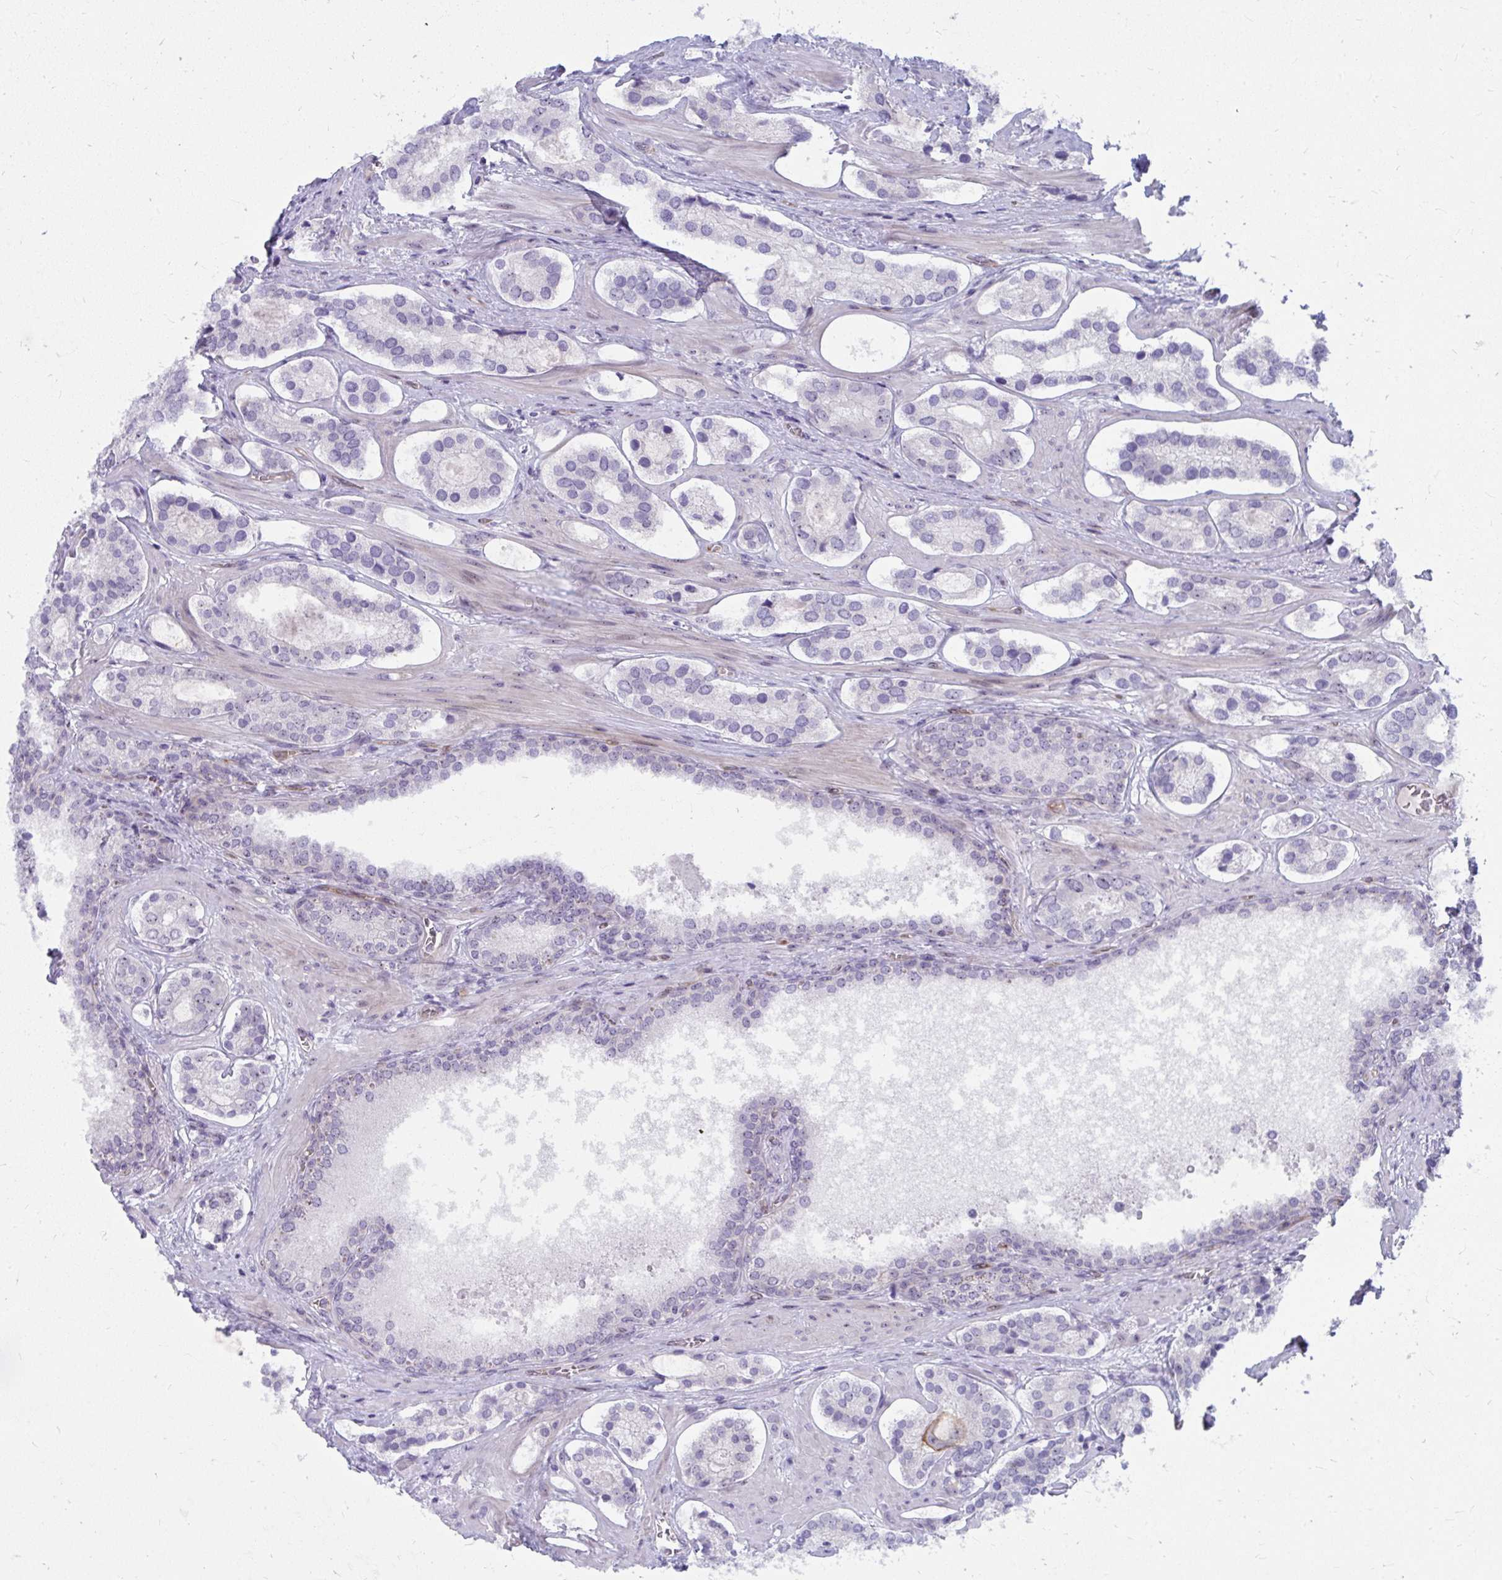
{"staining": {"intensity": "negative", "quantity": "none", "location": "none"}, "tissue": "prostate cancer", "cell_type": "Tumor cells", "image_type": "cancer", "snomed": [{"axis": "morphology", "description": "Adenocarcinoma, Low grade"}, {"axis": "topography", "description": "Prostate"}], "caption": "Tumor cells show no significant protein positivity in prostate adenocarcinoma (low-grade).", "gene": "MUS81", "patient": {"sex": "male", "age": 62}}